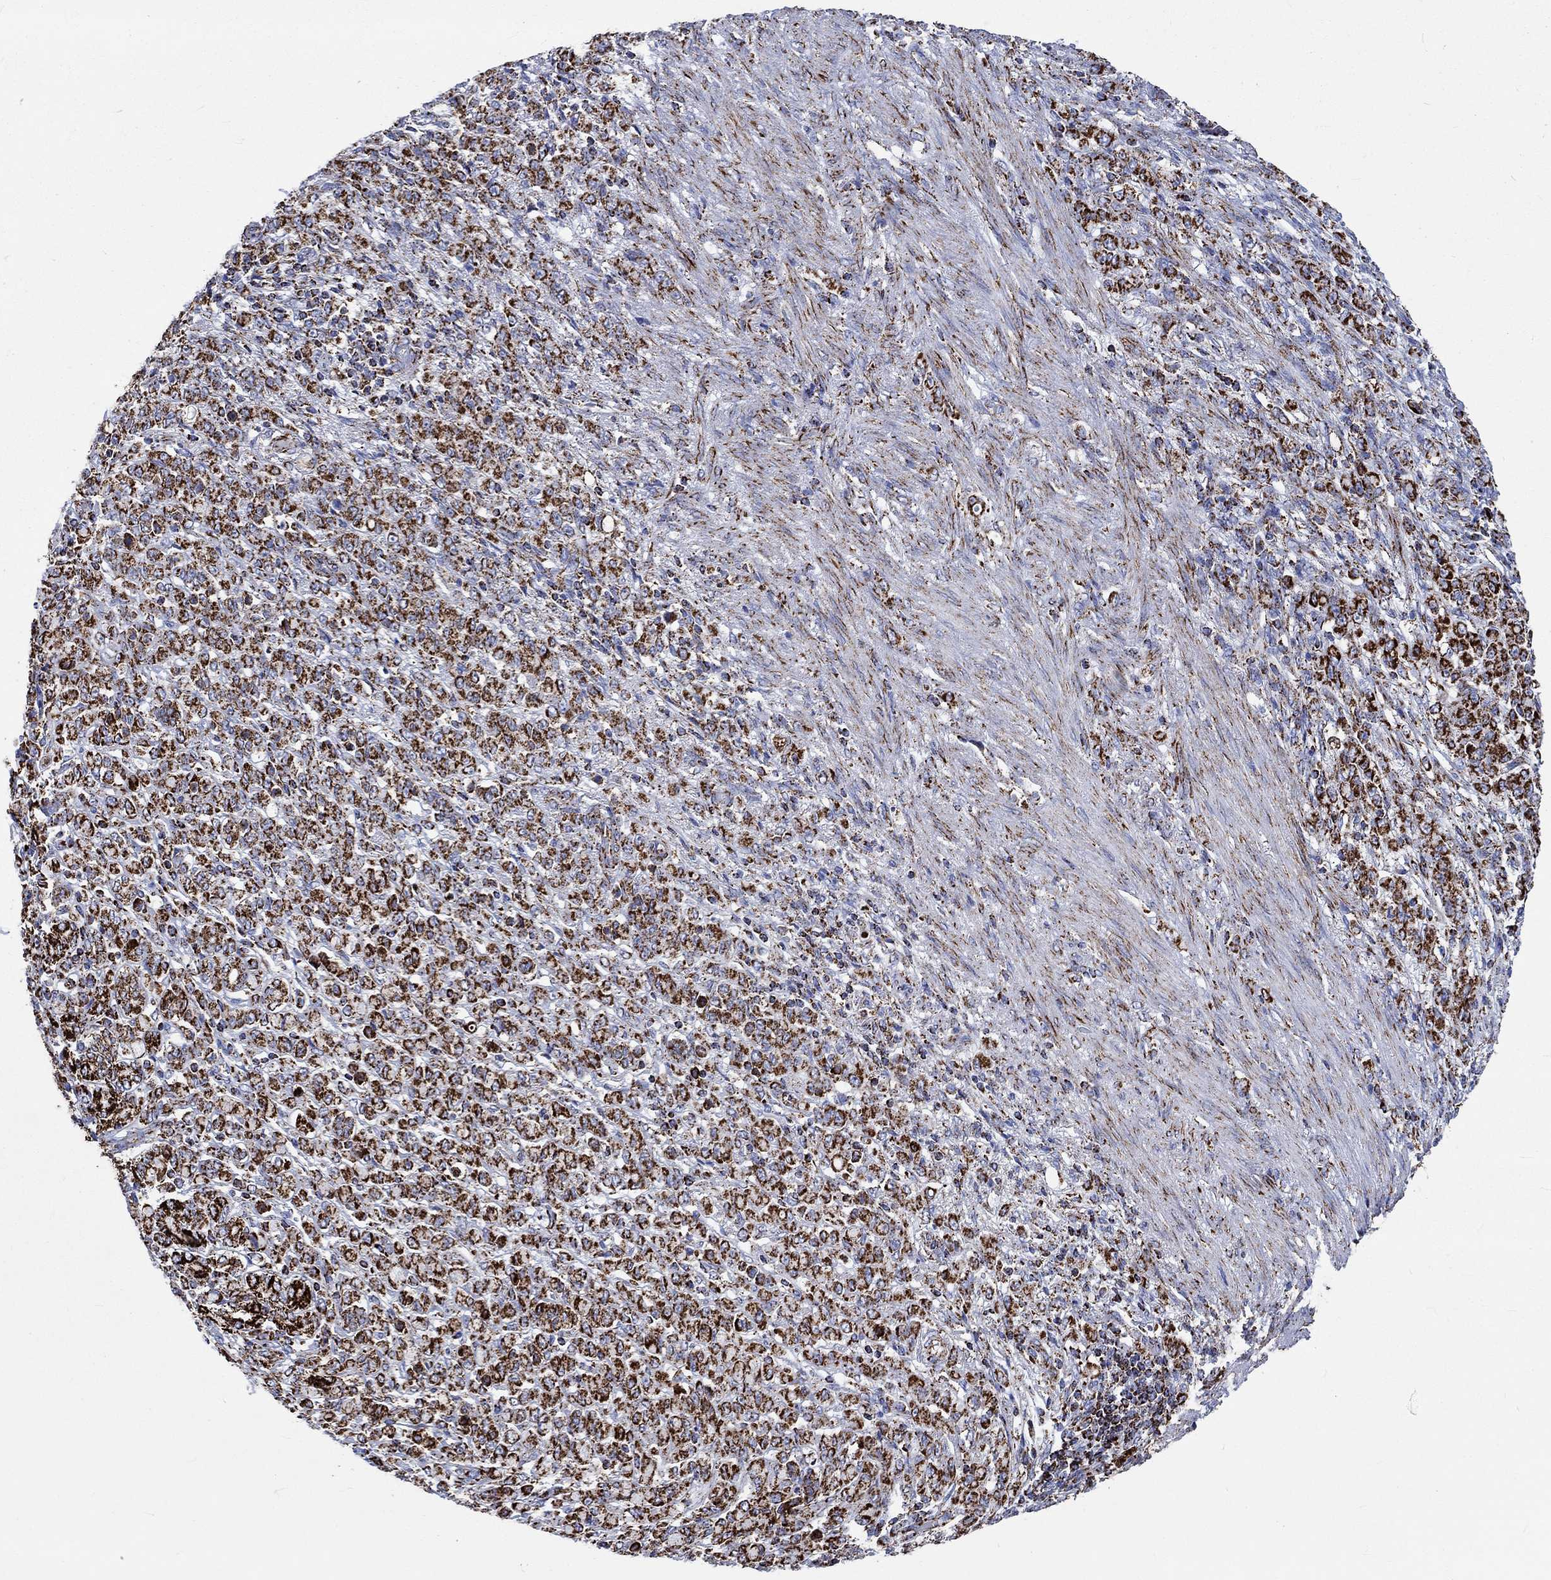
{"staining": {"intensity": "strong", "quantity": ">75%", "location": "cytoplasmic/membranous"}, "tissue": "stomach cancer", "cell_type": "Tumor cells", "image_type": "cancer", "snomed": [{"axis": "morphology", "description": "Normal tissue, NOS"}, {"axis": "morphology", "description": "Adenocarcinoma, NOS"}, {"axis": "topography", "description": "Stomach"}], "caption": "This image demonstrates adenocarcinoma (stomach) stained with IHC to label a protein in brown. The cytoplasmic/membranous of tumor cells show strong positivity for the protein. Nuclei are counter-stained blue.", "gene": "RCE1", "patient": {"sex": "female", "age": 79}}